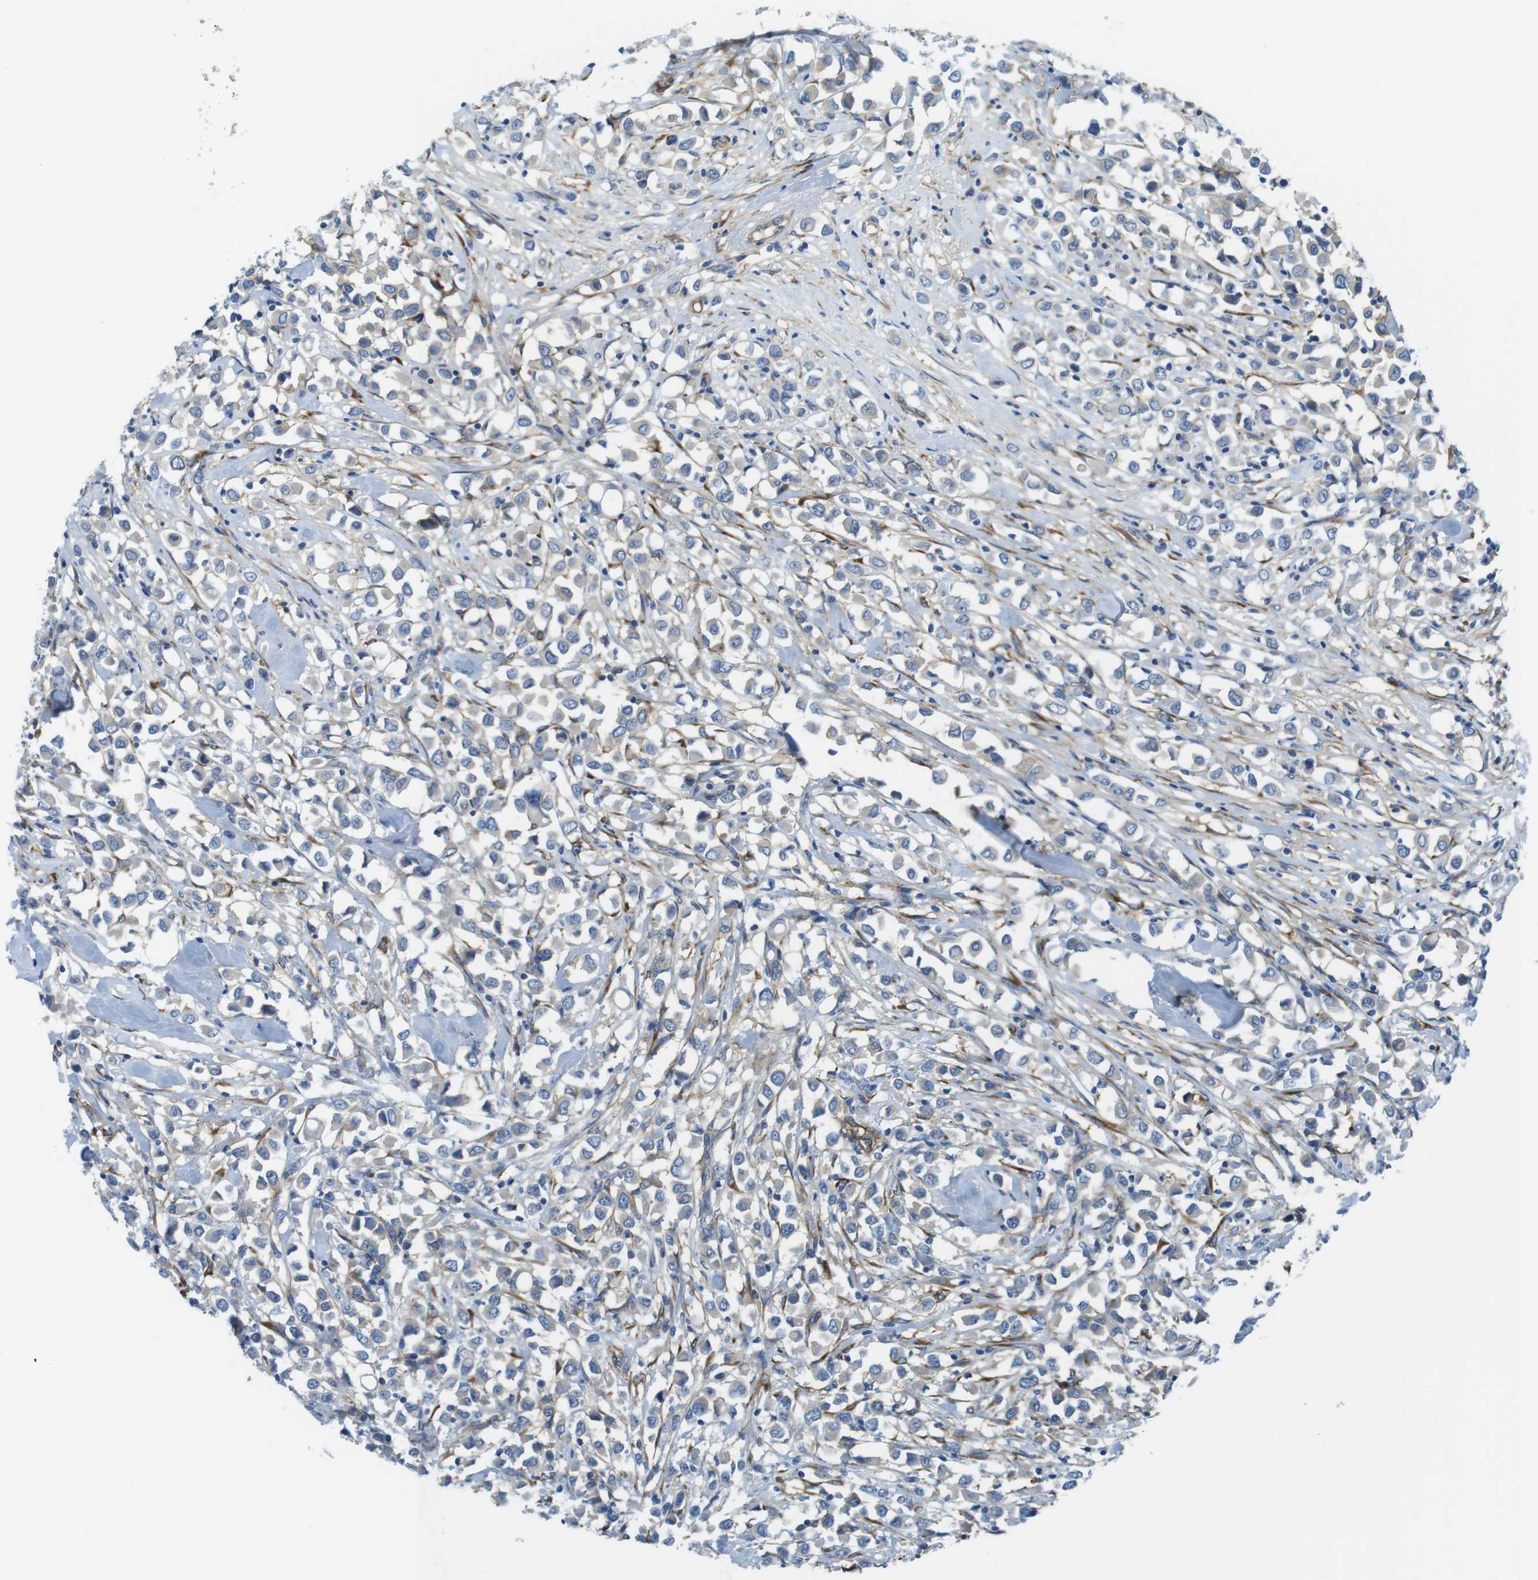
{"staining": {"intensity": "weak", "quantity": "<25%", "location": "cytoplasmic/membranous"}, "tissue": "breast cancer", "cell_type": "Tumor cells", "image_type": "cancer", "snomed": [{"axis": "morphology", "description": "Duct carcinoma"}, {"axis": "topography", "description": "Breast"}], "caption": "Tumor cells are negative for brown protein staining in invasive ductal carcinoma (breast).", "gene": "EMP2", "patient": {"sex": "female", "age": 61}}